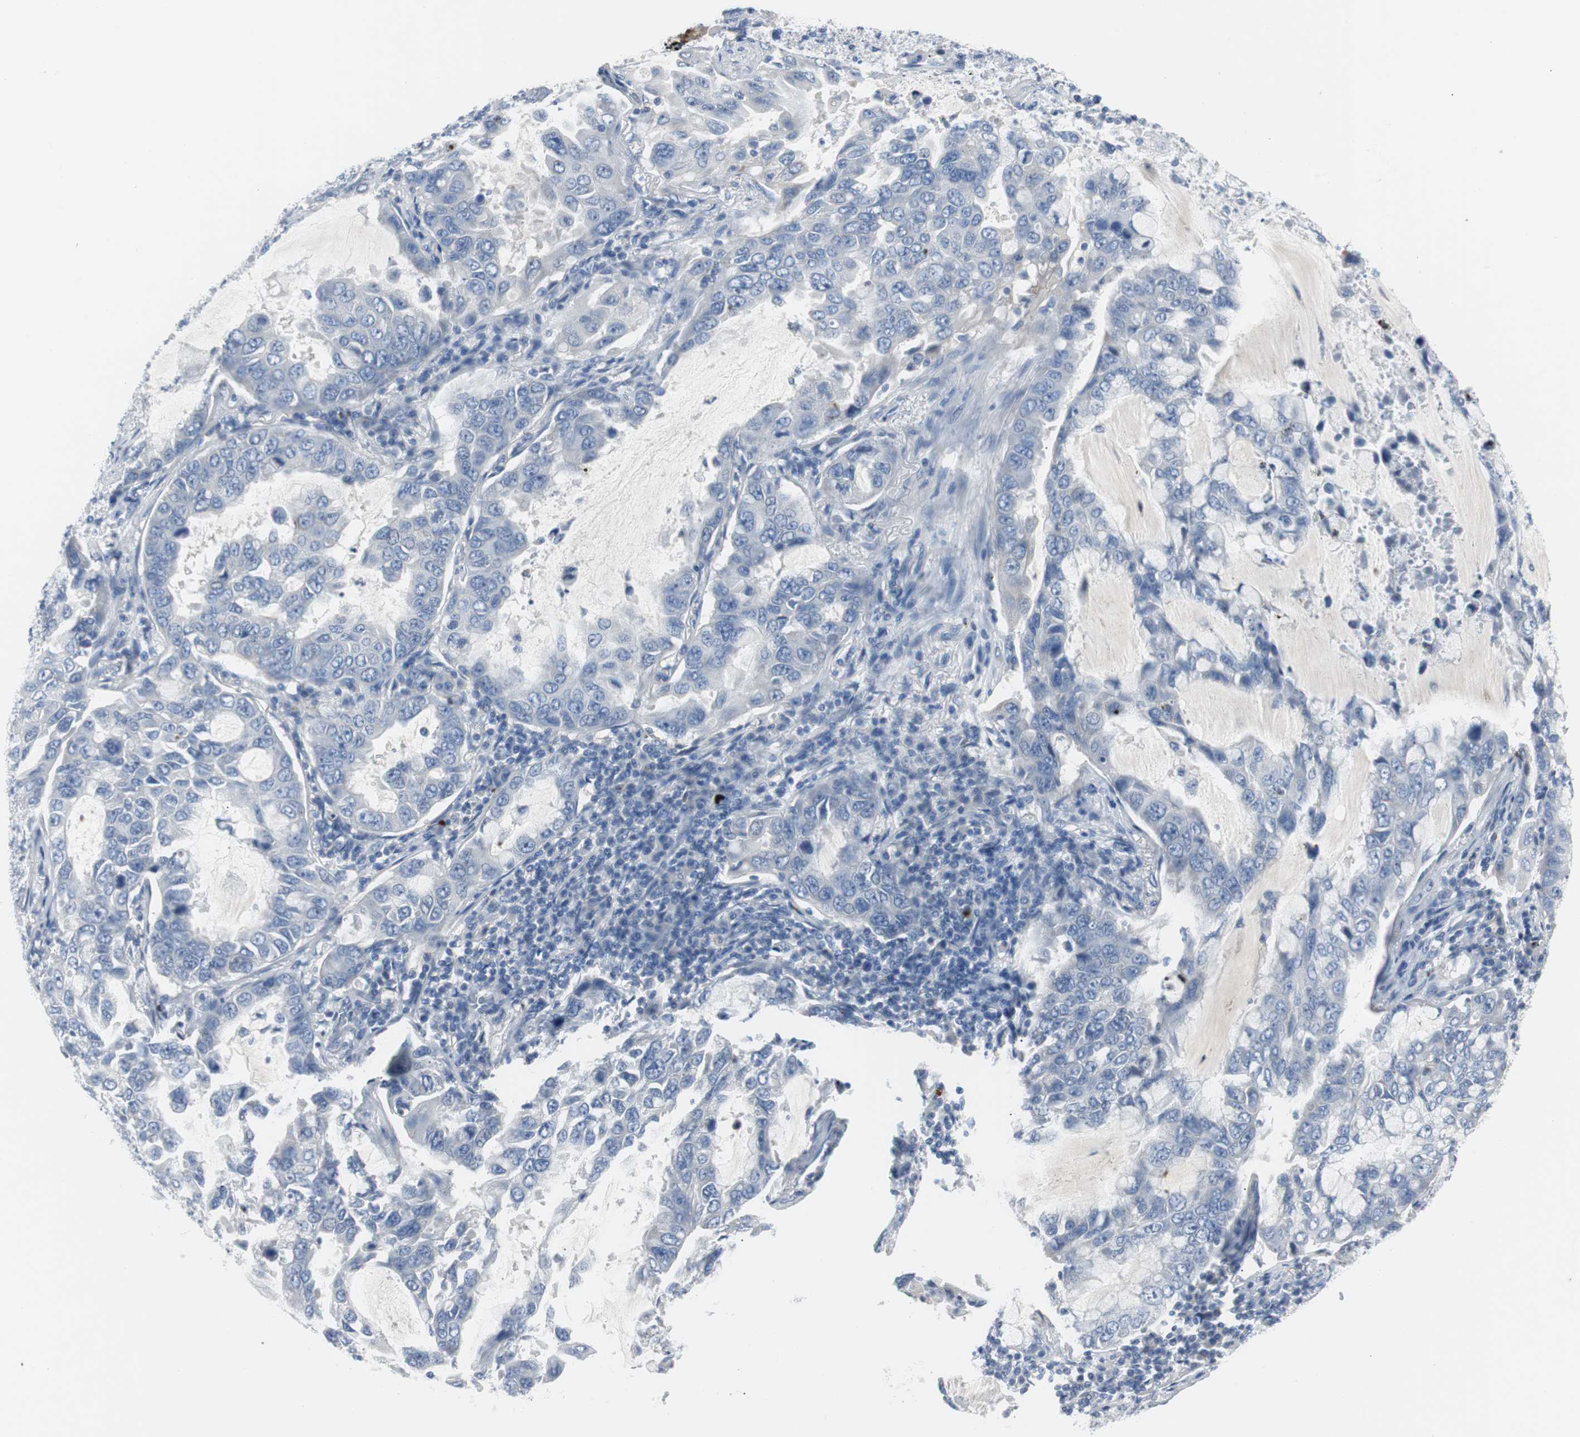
{"staining": {"intensity": "negative", "quantity": "none", "location": "none"}, "tissue": "lung cancer", "cell_type": "Tumor cells", "image_type": "cancer", "snomed": [{"axis": "morphology", "description": "Adenocarcinoma, NOS"}, {"axis": "topography", "description": "Lung"}], "caption": "Lung cancer was stained to show a protein in brown. There is no significant positivity in tumor cells. The staining is performed using DAB brown chromogen with nuclei counter-stained in using hematoxylin.", "gene": "RASA1", "patient": {"sex": "male", "age": 64}}